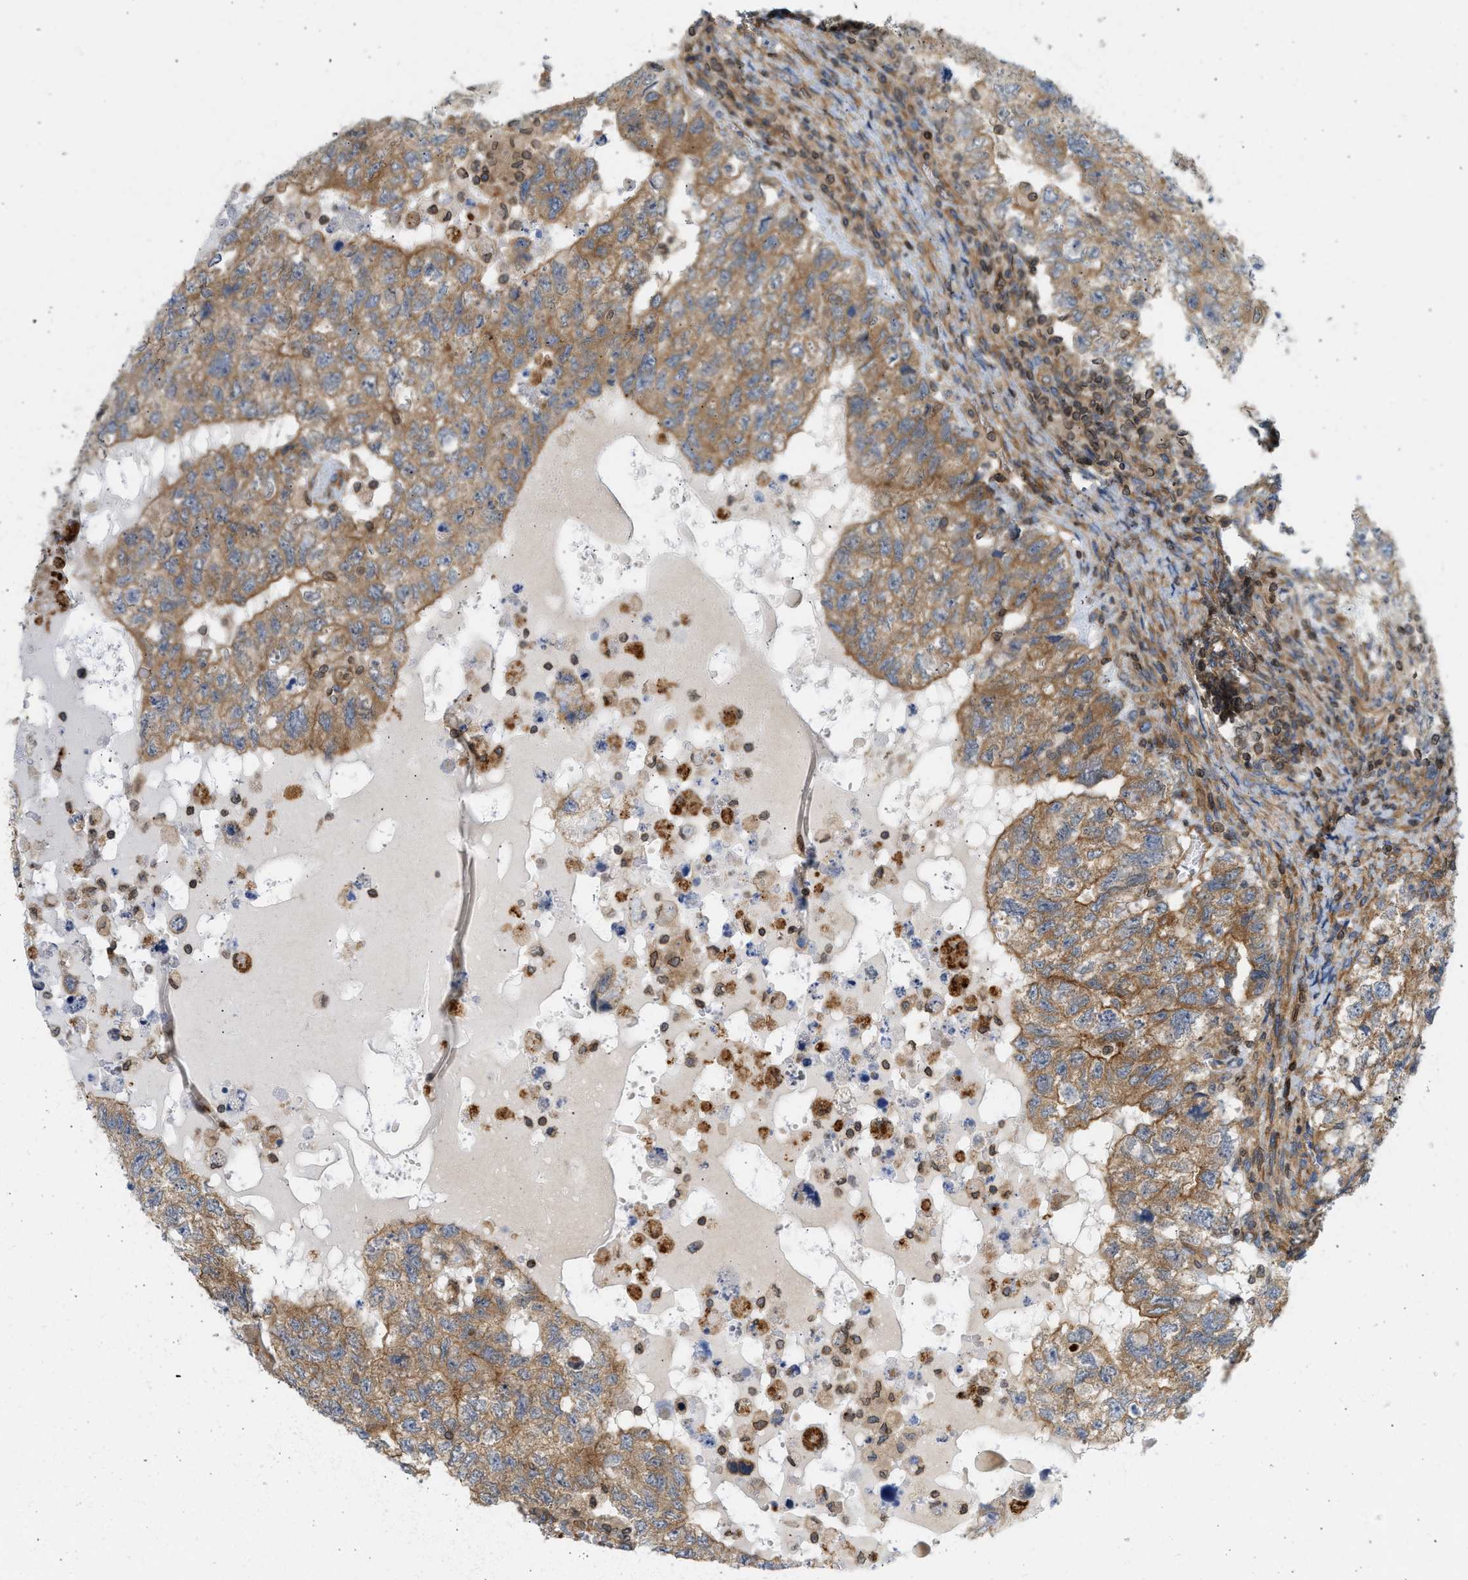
{"staining": {"intensity": "moderate", "quantity": ">75%", "location": "cytoplasmic/membranous"}, "tissue": "testis cancer", "cell_type": "Tumor cells", "image_type": "cancer", "snomed": [{"axis": "morphology", "description": "Carcinoma, Embryonal, NOS"}, {"axis": "topography", "description": "Testis"}], "caption": "Immunohistochemistry staining of testis embryonal carcinoma, which exhibits medium levels of moderate cytoplasmic/membranous staining in approximately >75% of tumor cells indicating moderate cytoplasmic/membranous protein expression. The staining was performed using DAB (brown) for protein detection and nuclei were counterstained in hematoxylin (blue).", "gene": "STRN", "patient": {"sex": "male", "age": 36}}